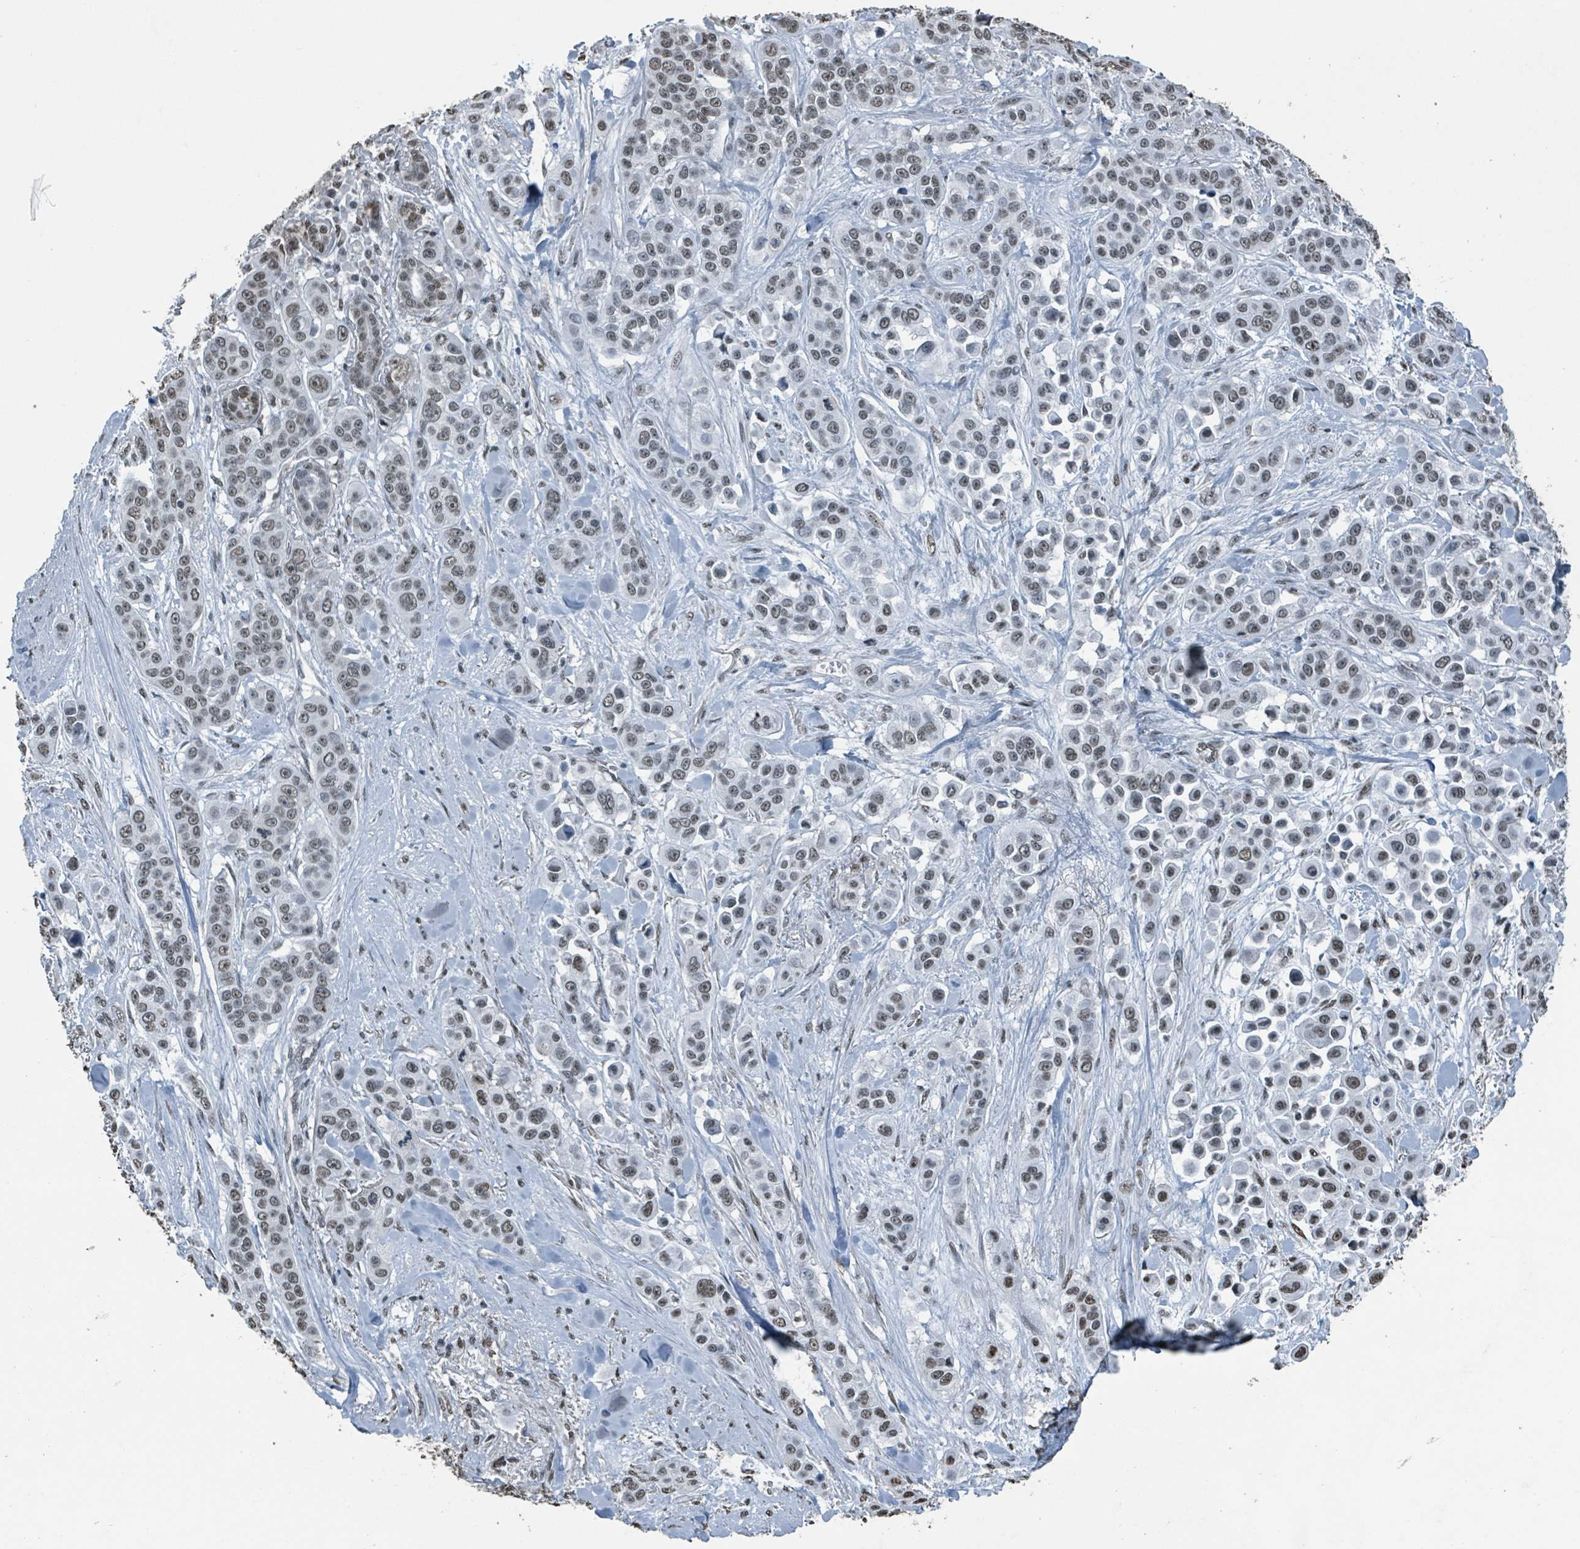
{"staining": {"intensity": "moderate", "quantity": "25%-75%", "location": "nuclear"}, "tissue": "skin cancer", "cell_type": "Tumor cells", "image_type": "cancer", "snomed": [{"axis": "morphology", "description": "Squamous cell carcinoma, NOS"}, {"axis": "topography", "description": "Skin"}], "caption": "Squamous cell carcinoma (skin) stained with a protein marker demonstrates moderate staining in tumor cells.", "gene": "PHIP", "patient": {"sex": "male", "age": 67}}